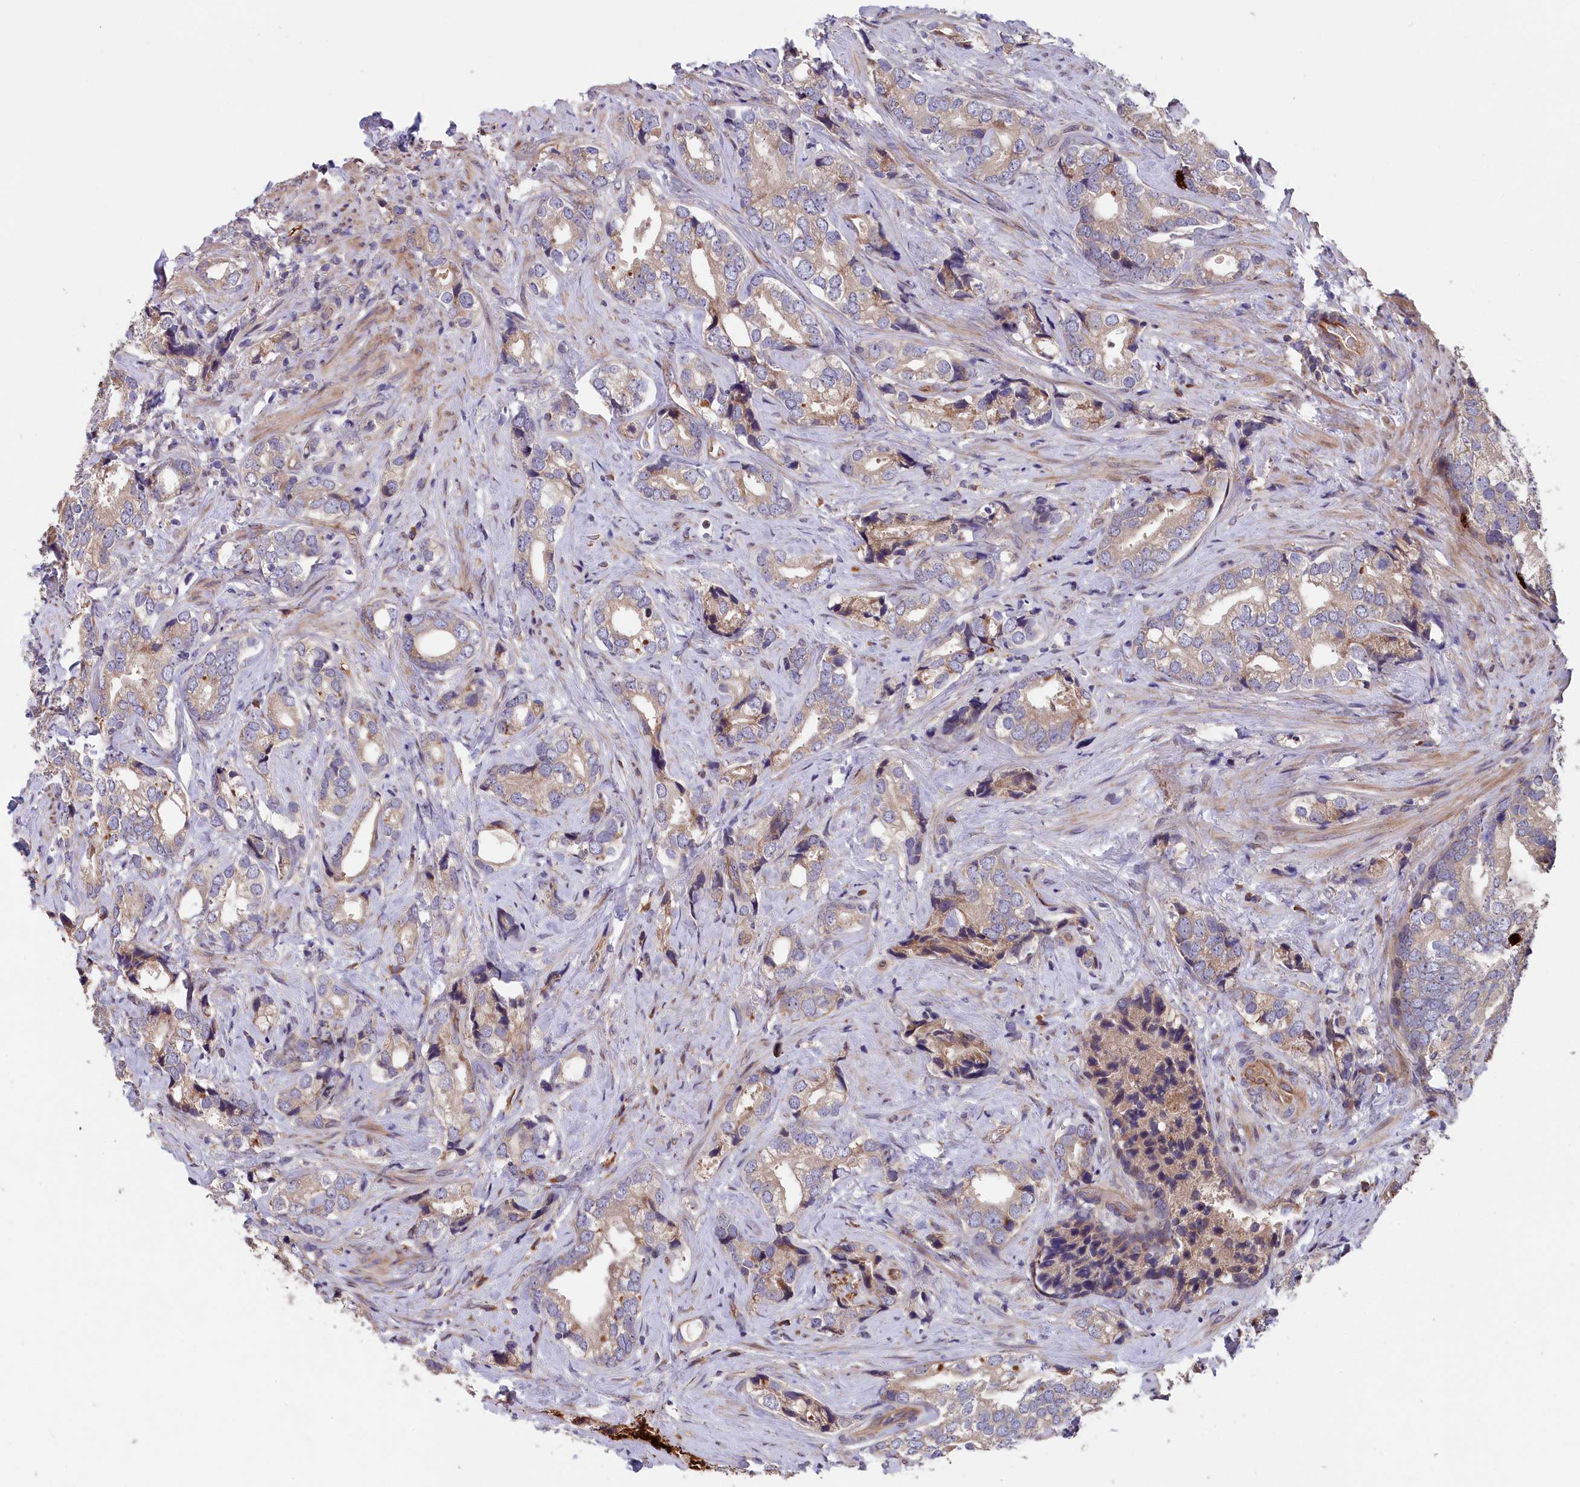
{"staining": {"intensity": "weak", "quantity": "<25%", "location": "cytoplasmic/membranous"}, "tissue": "prostate cancer", "cell_type": "Tumor cells", "image_type": "cancer", "snomed": [{"axis": "morphology", "description": "Adenocarcinoma, High grade"}, {"axis": "topography", "description": "Prostate"}], "caption": "The photomicrograph demonstrates no staining of tumor cells in prostate high-grade adenocarcinoma.", "gene": "GREB1L", "patient": {"sex": "male", "age": 75}}